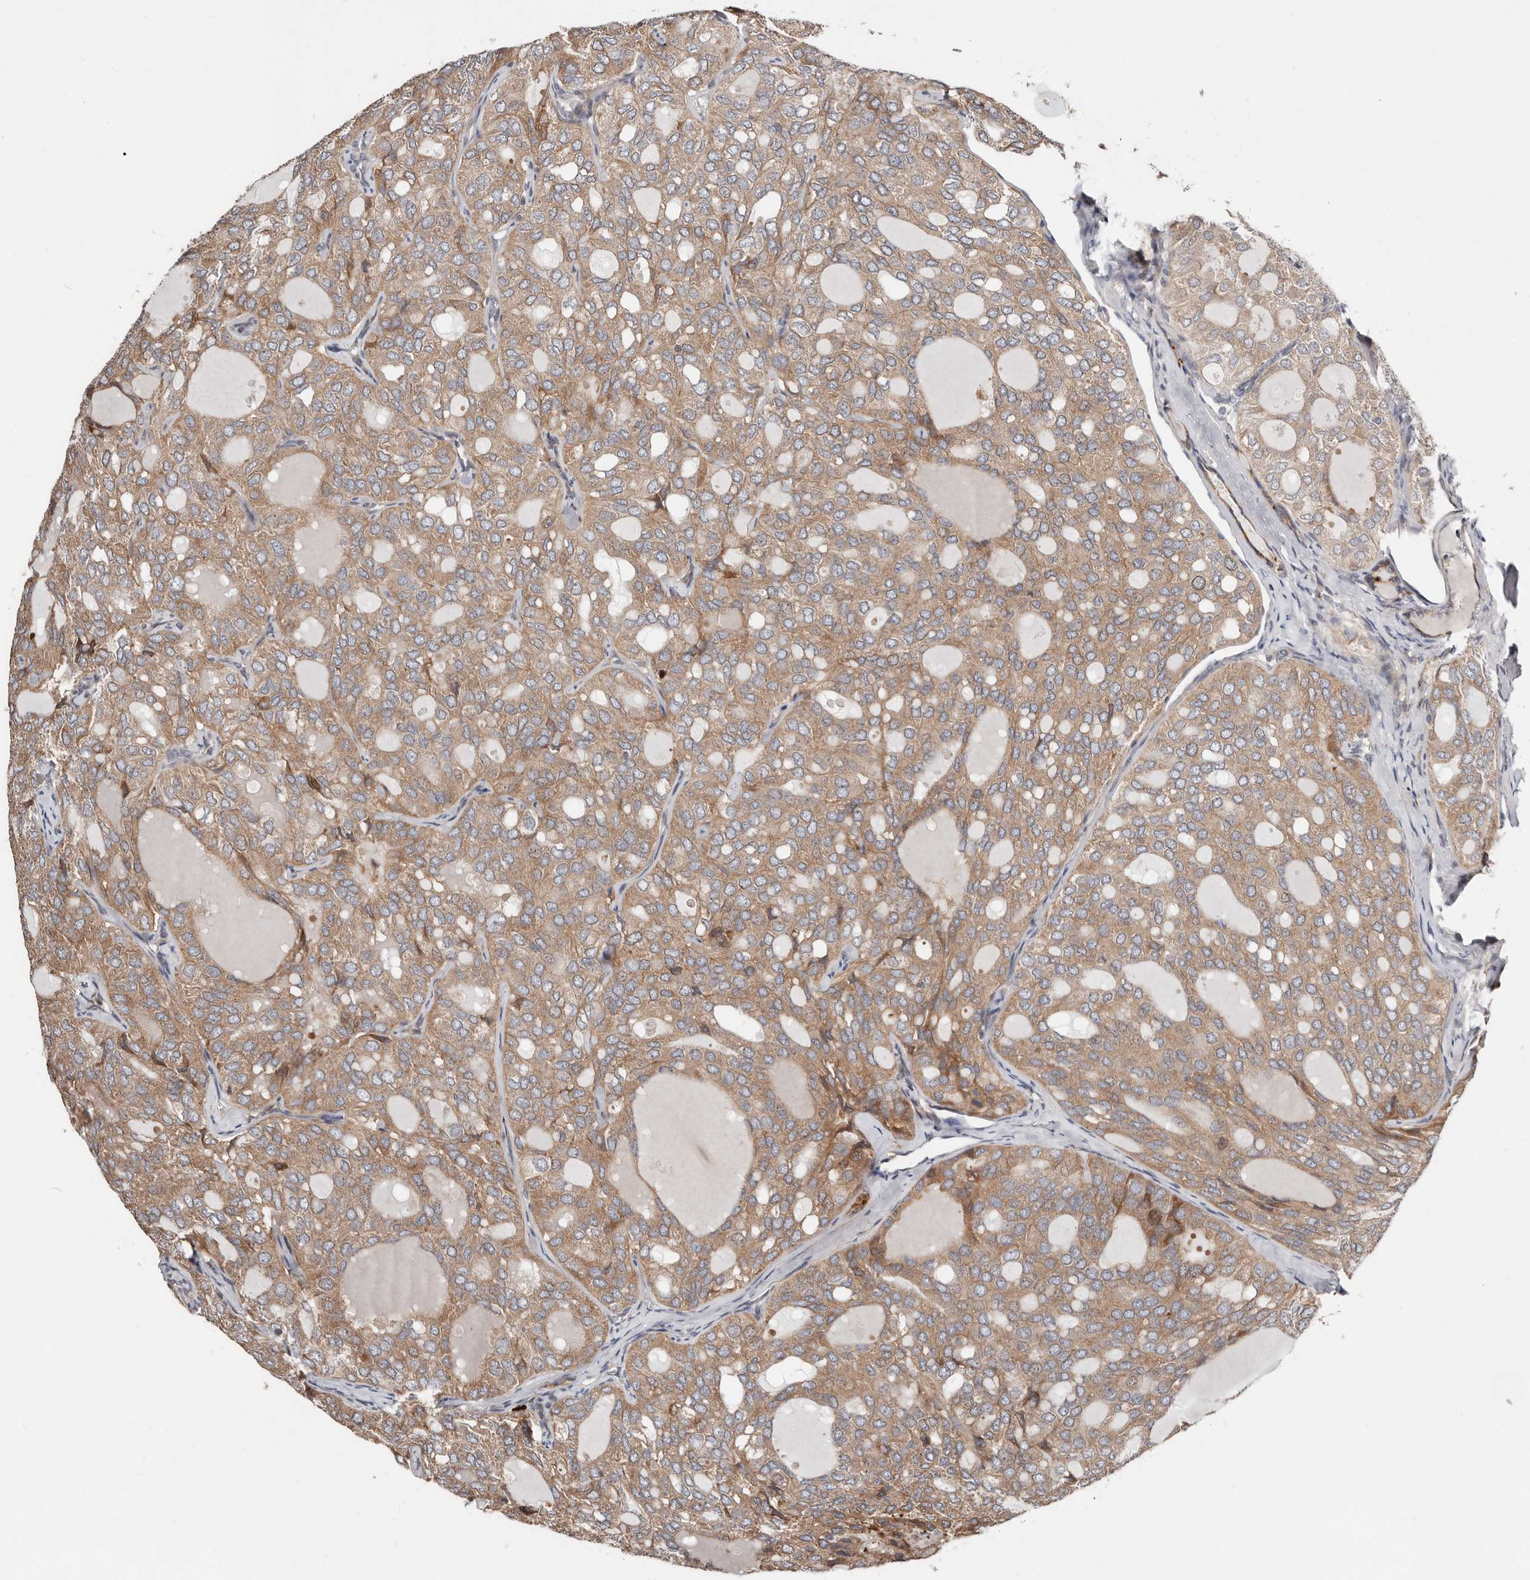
{"staining": {"intensity": "moderate", "quantity": ">75%", "location": "cytoplasmic/membranous"}, "tissue": "thyroid cancer", "cell_type": "Tumor cells", "image_type": "cancer", "snomed": [{"axis": "morphology", "description": "Follicular adenoma carcinoma, NOS"}, {"axis": "topography", "description": "Thyroid gland"}], "caption": "Immunohistochemistry (IHC) of human follicular adenoma carcinoma (thyroid) reveals medium levels of moderate cytoplasmic/membranous expression in approximately >75% of tumor cells. (IHC, brightfield microscopy, high magnification).", "gene": "SMYD4", "patient": {"sex": "male", "age": 75}}